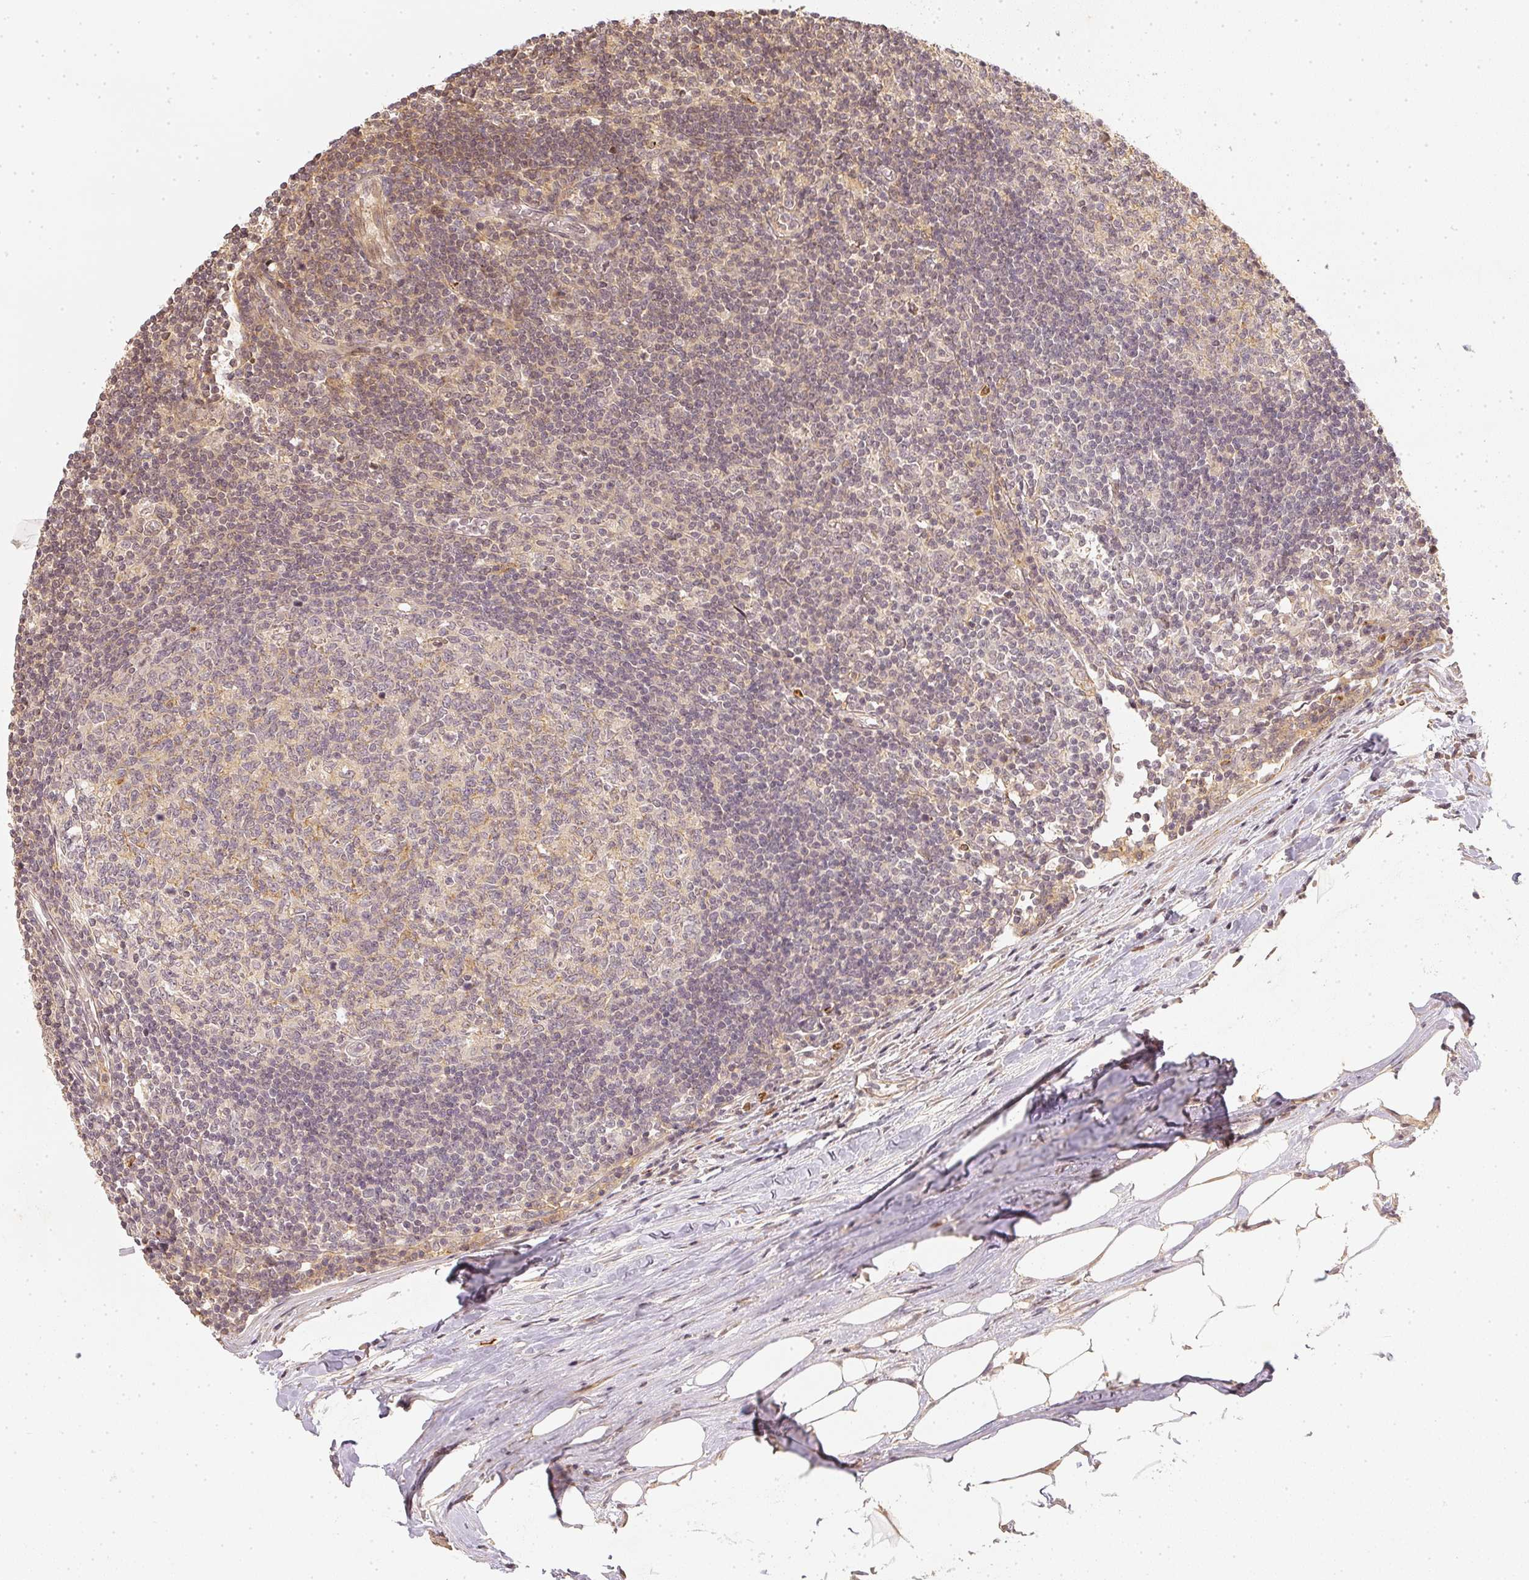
{"staining": {"intensity": "negative", "quantity": "none", "location": "none"}, "tissue": "lymph node", "cell_type": "Germinal center cells", "image_type": "normal", "snomed": [{"axis": "morphology", "description": "Normal tissue, NOS"}, {"axis": "topography", "description": "Lymph node"}], "caption": "Immunohistochemical staining of normal lymph node shows no significant positivity in germinal center cells. (Immunohistochemistry (ihc), brightfield microscopy, high magnification).", "gene": "SERPINE1", "patient": {"sex": "male", "age": 67}}